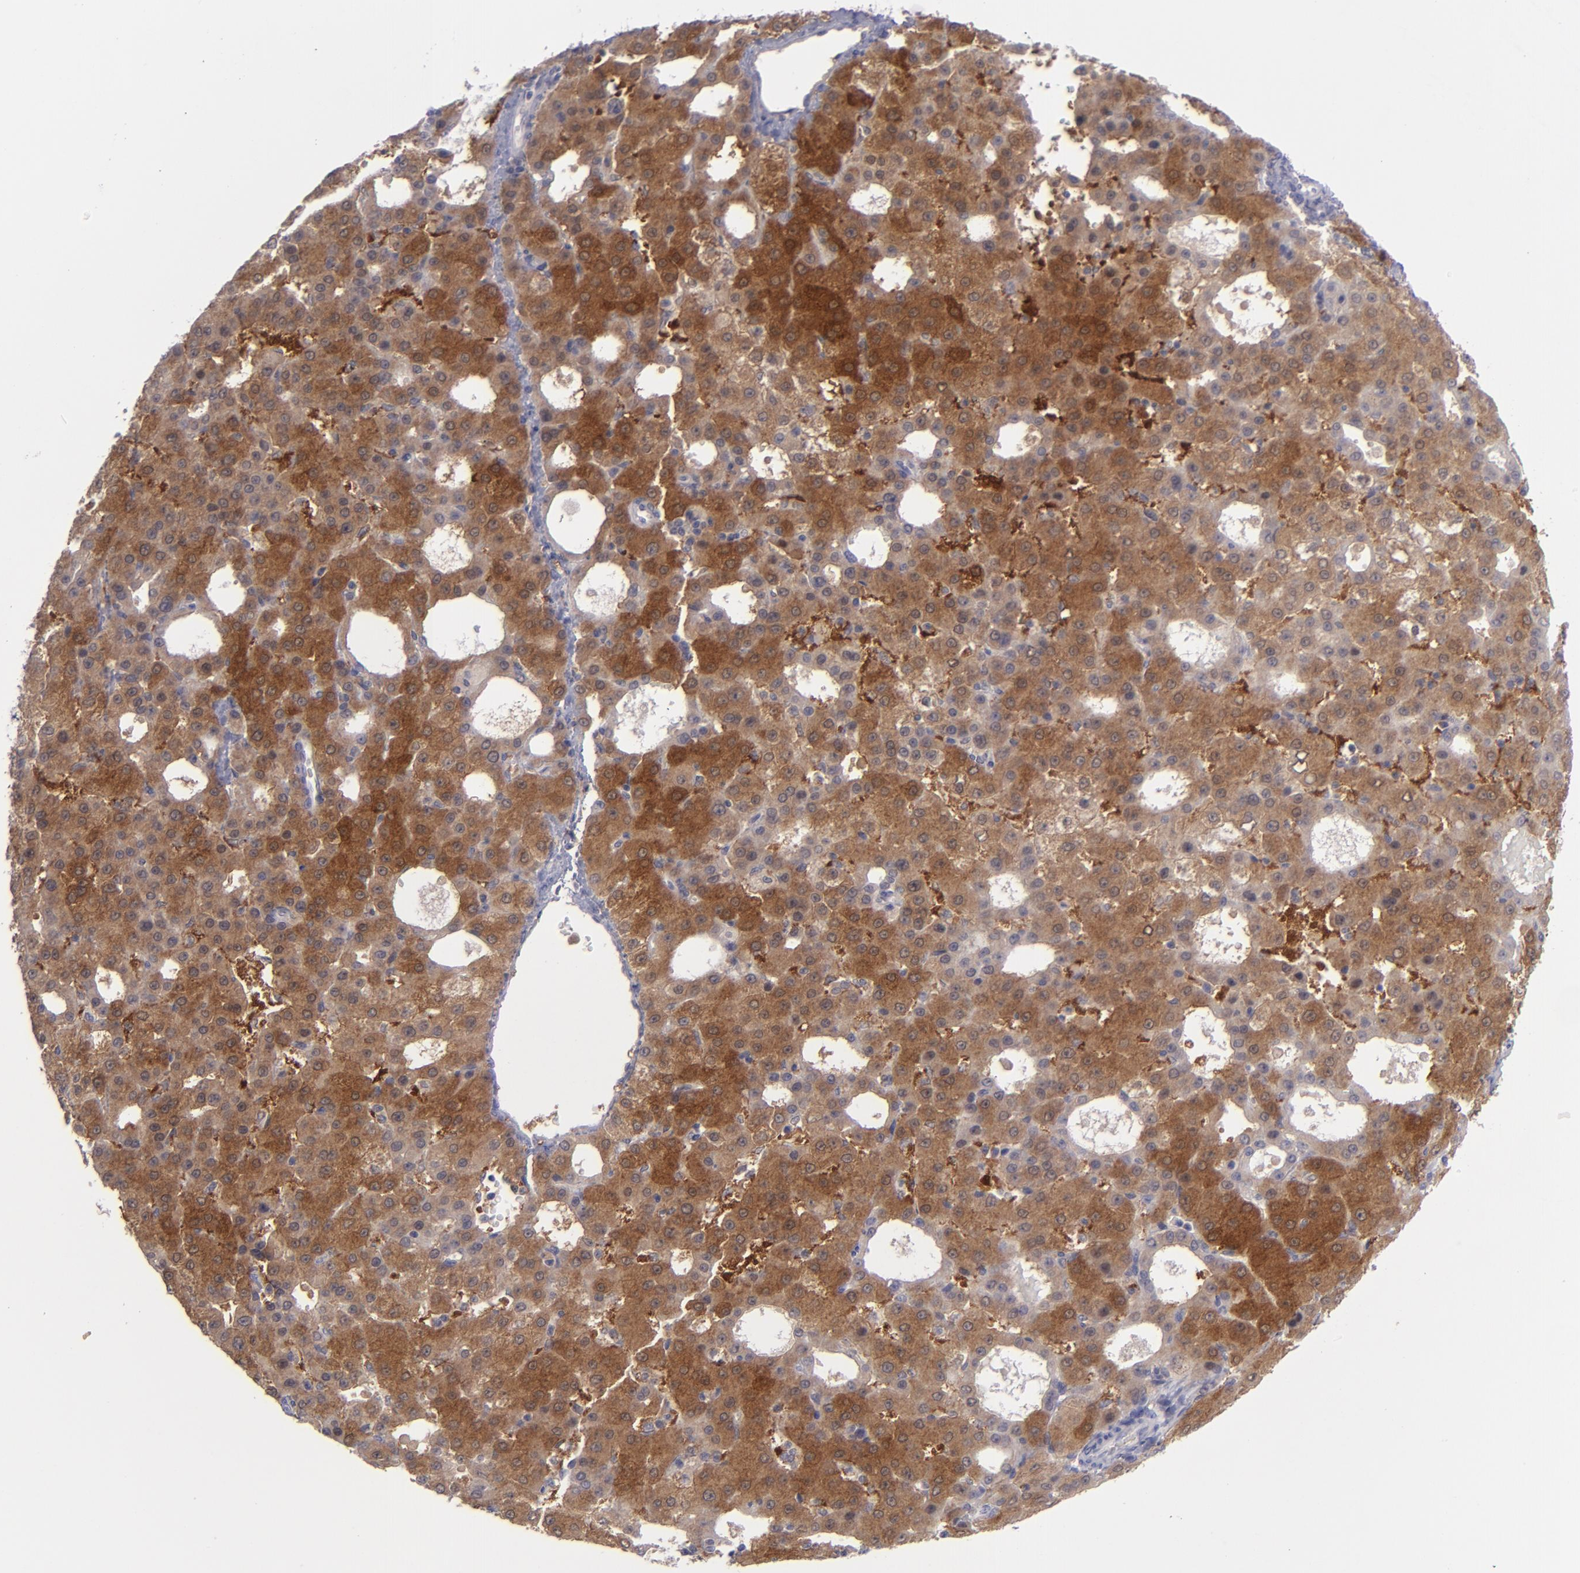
{"staining": {"intensity": "strong", "quantity": ">75%", "location": "cytoplasmic/membranous"}, "tissue": "liver cancer", "cell_type": "Tumor cells", "image_type": "cancer", "snomed": [{"axis": "morphology", "description": "Carcinoma, Hepatocellular, NOS"}, {"axis": "topography", "description": "Liver"}], "caption": "Immunohistochemistry (DAB (3,3'-diaminobenzidine)) staining of liver hepatocellular carcinoma shows strong cytoplasmic/membranous protein positivity in about >75% of tumor cells. (DAB = brown stain, brightfield microscopy at high magnification).", "gene": "EVPL", "patient": {"sex": "male", "age": 47}}